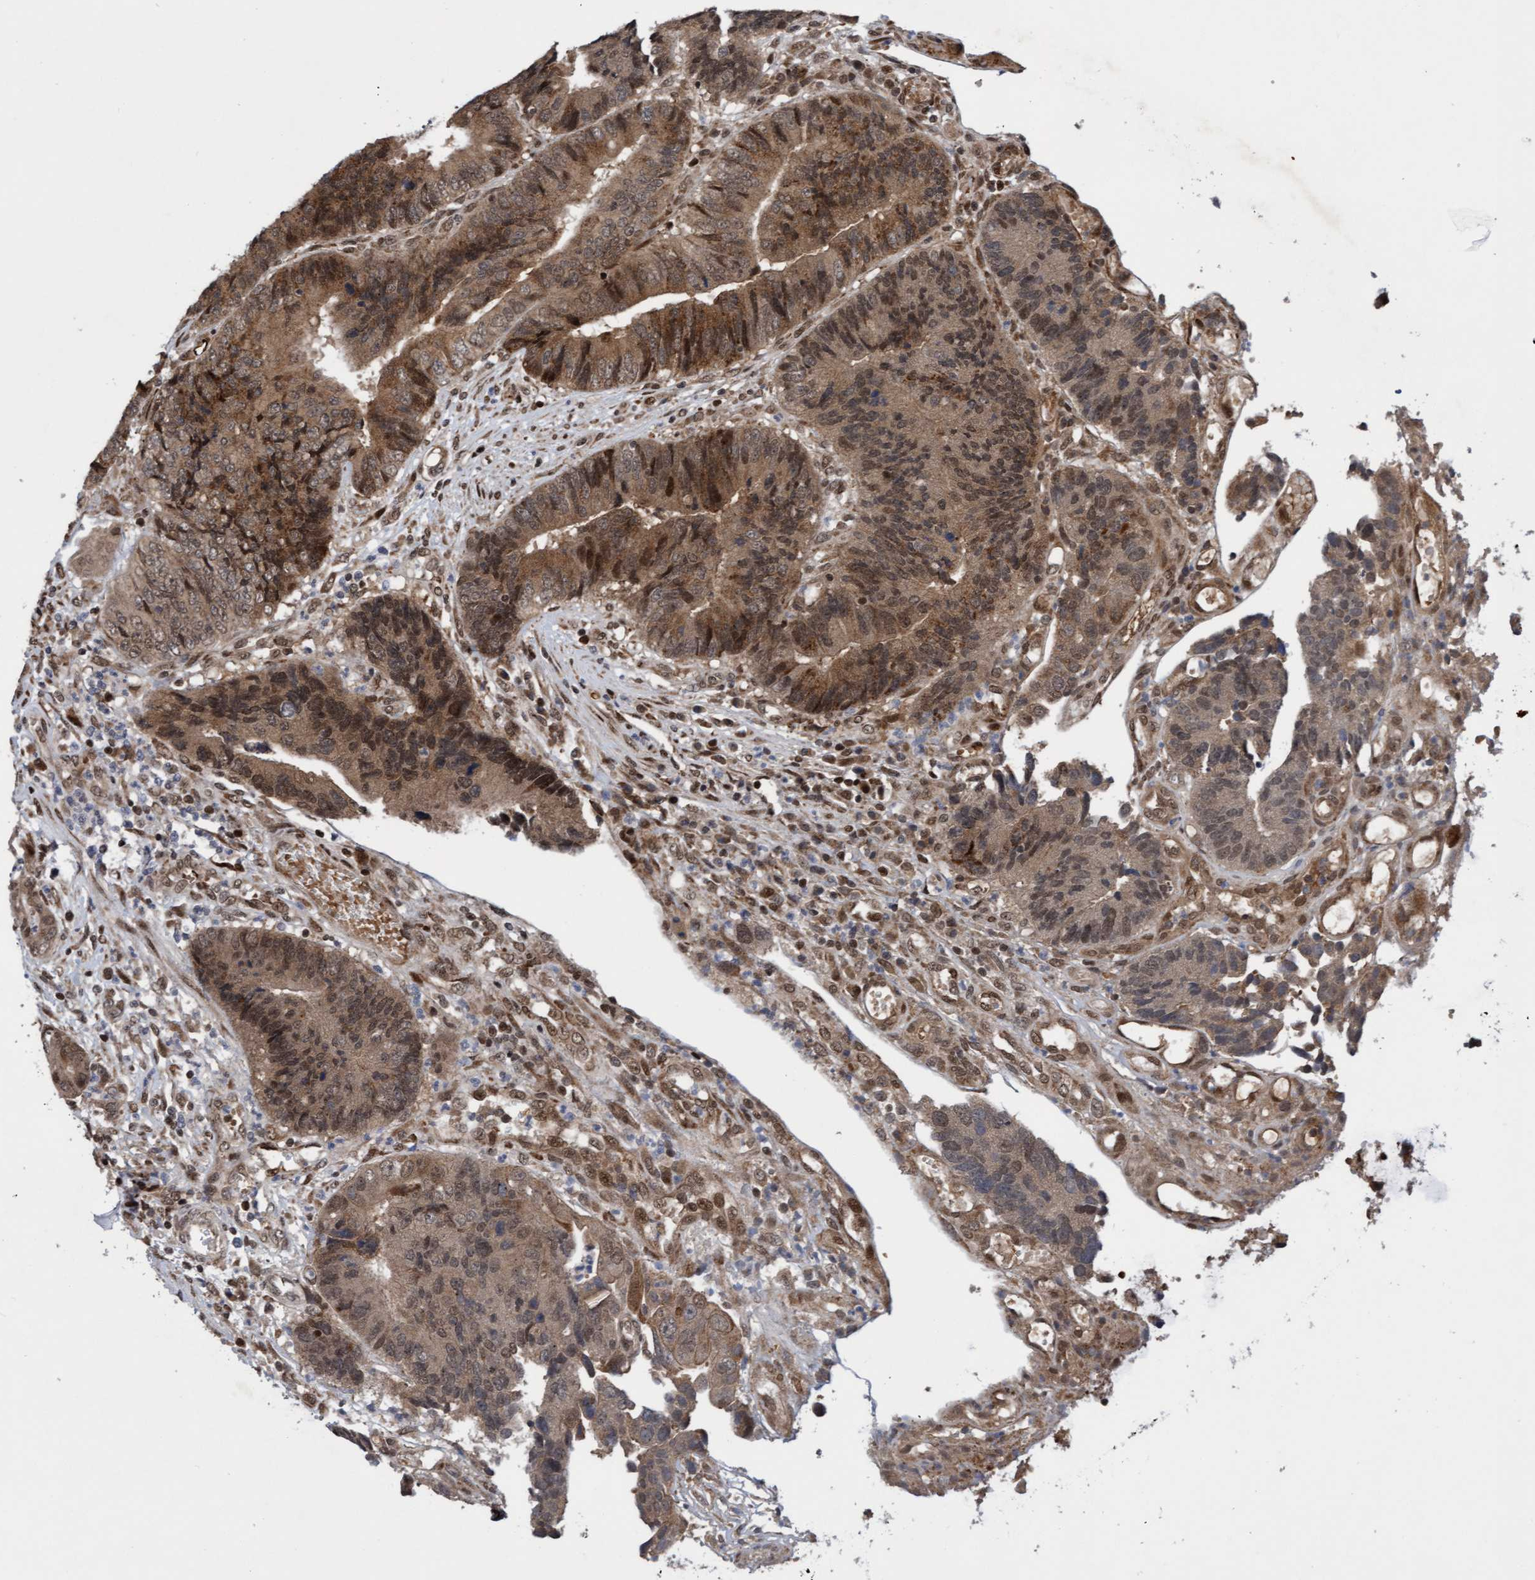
{"staining": {"intensity": "moderate", "quantity": ">75%", "location": "cytoplasmic/membranous,nuclear"}, "tissue": "colorectal cancer", "cell_type": "Tumor cells", "image_type": "cancer", "snomed": [{"axis": "morphology", "description": "Adenocarcinoma, NOS"}, {"axis": "topography", "description": "Rectum"}], "caption": "Colorectal cancer (adenocarcinoma) stained for a protein (brown) shows moderate cytoplasmic/membranous and nuclear positive positivity in about >75% of tumor cells.", "gene": "TANC2", "patient": {"sex": "male", "age": 84}}